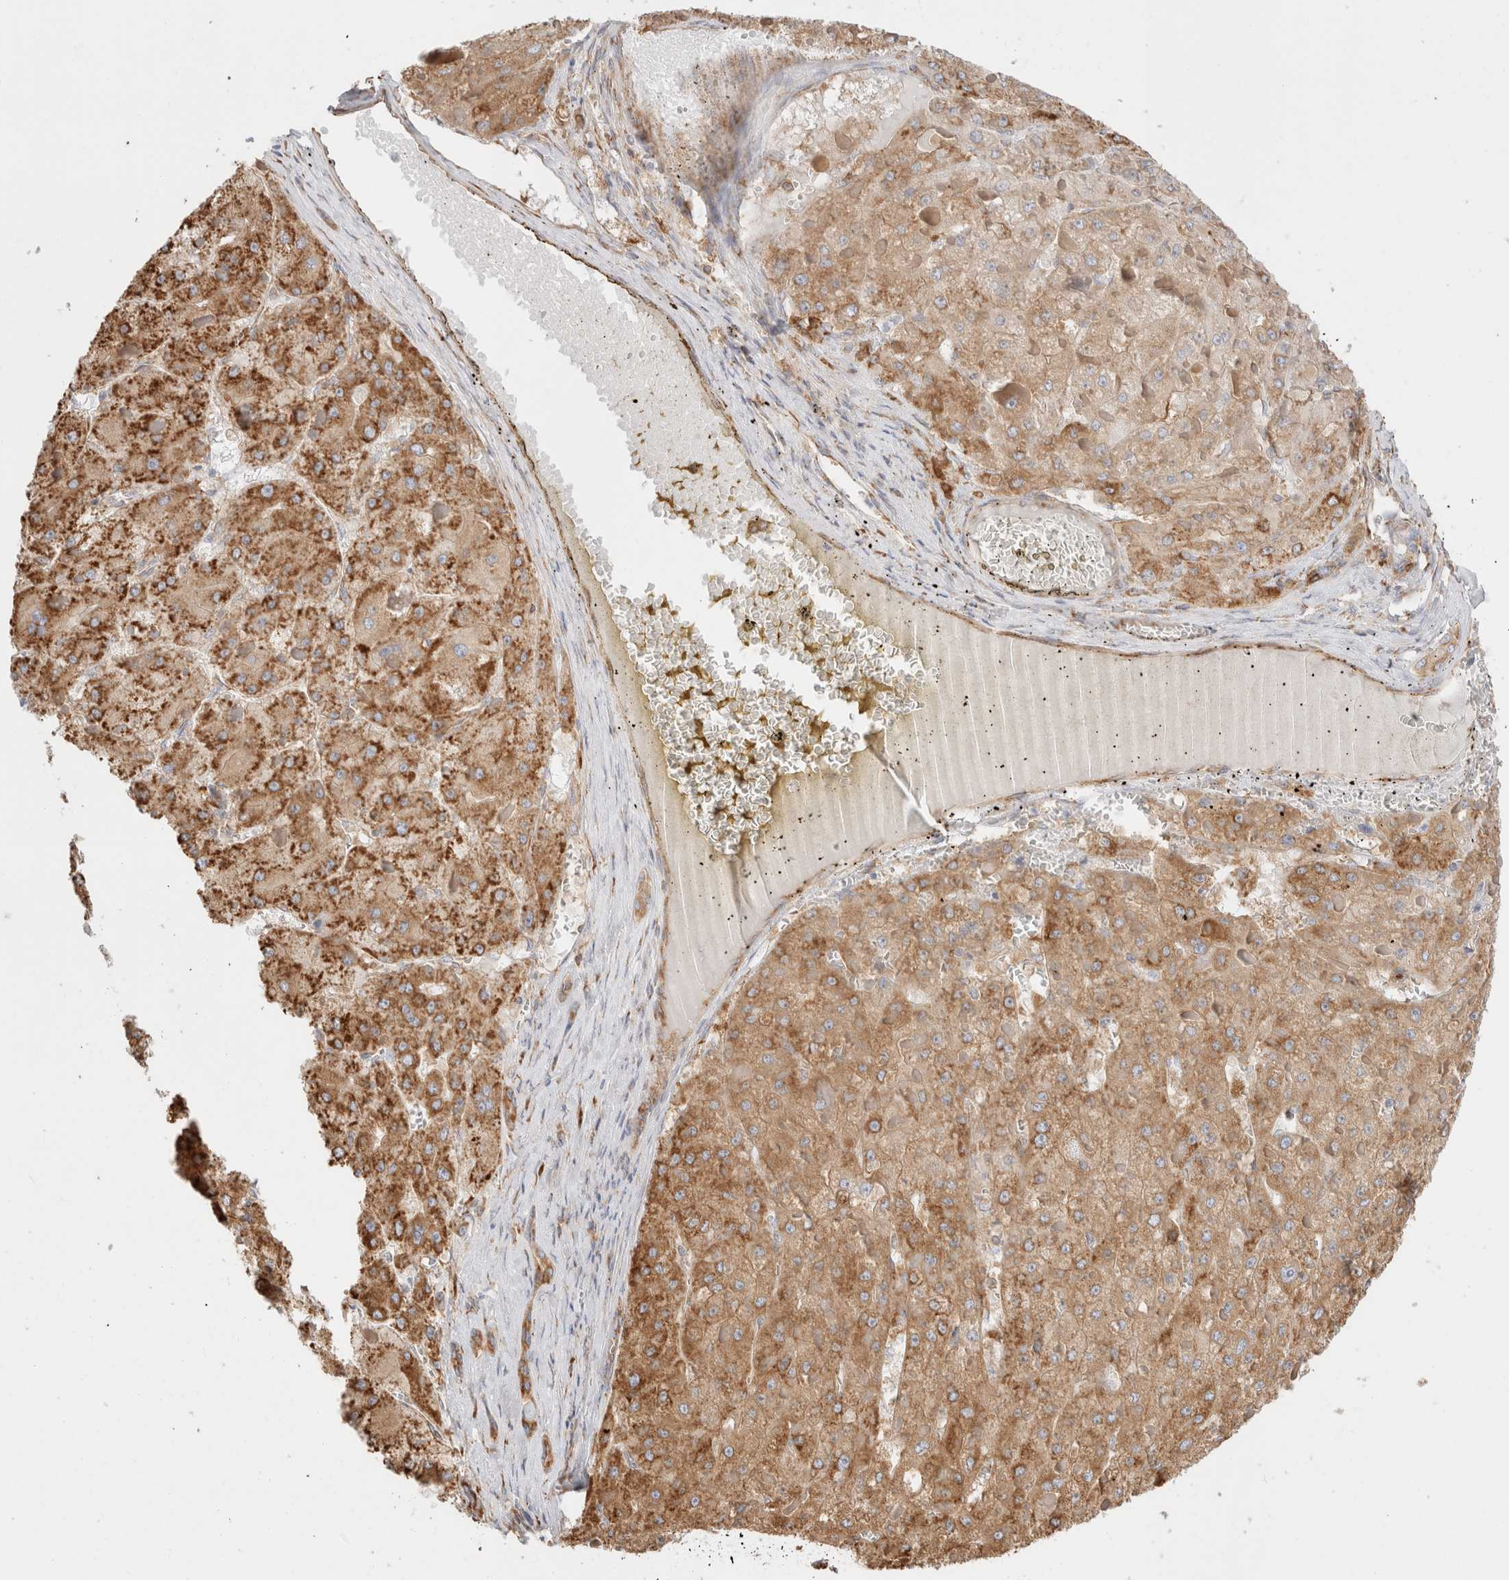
{"staining": {"intensity": "strong", "quantity": ">75%", "location": "cytoplasmic/membranous"}, "tissue": "liver cancer", "cell_type": "Tumor cells", "image_type": "cancer", "snomed": [{"axis": "morphology", "description": "Carcinoma, Hepatocellular, NOS"}, {"axis": "topography", "description": "Liver"}], "caption": "High-power microscopy captured an IHC histopathology image of liver cancer, revealing strong cytoplasmic/membranous positivity in approximately >75% of tumor cells. The staining is performed using DAB (3,3'-diaminobenzidine) brown chromogen to label protein expression. The nuclei are counter-stained blue using hematoxylin.", "gene": "ZC2HC1A", "patient": {"sex": "female", "age": 73}}